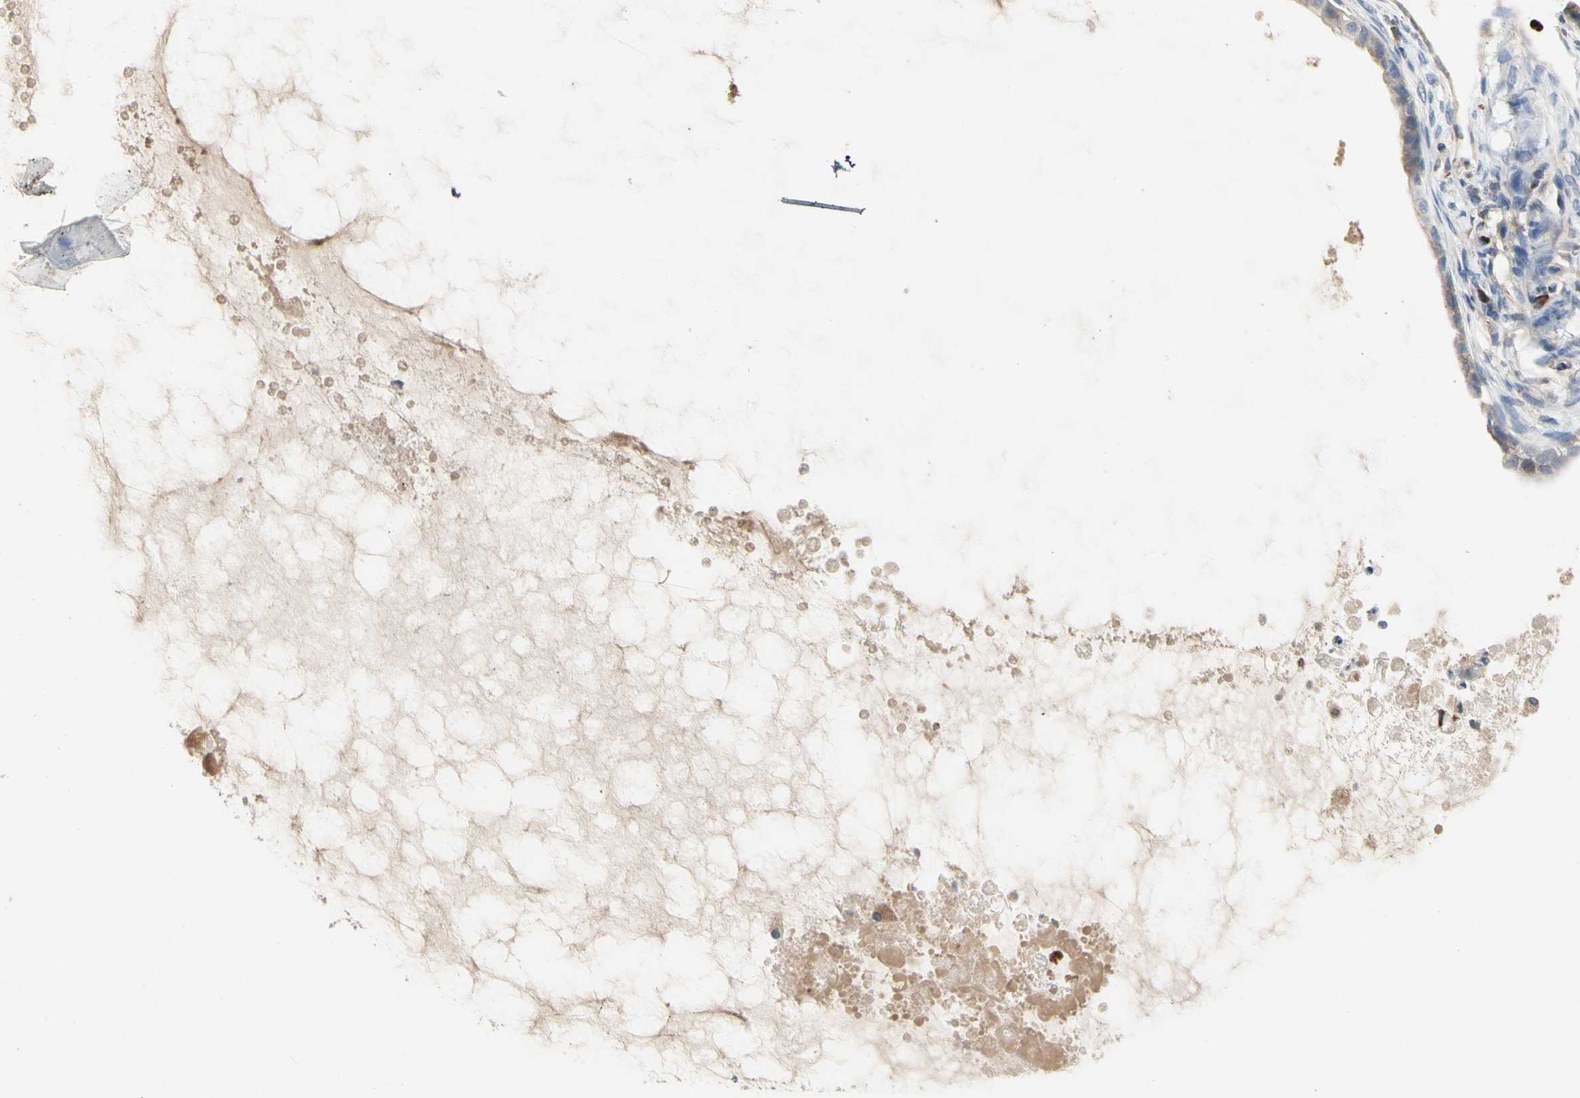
{"staining": {"intensity": "weak", "quantity": "<25%", "location": "cytoplasmic/membranous"}, "tissue": "ovarian cancer", "cell_type": "Tumor cells", "image_type": "cancer", "snomed": [{"axis": "morphology", "description": "Cystadenocarcinoma, mucinous, NOS"}, {"axis": "topography", "description": "Ovary"}], "caption": "An immunohistochemistry (IHC) histopathology image of ovarian mucinous cystadenocarcinoma is shown. There is no staining in tumor cells of ovarian mucinous cystadenocarcinoma.", "gene": "ADA2", "patient": {"sex": "female", "age": 80}}